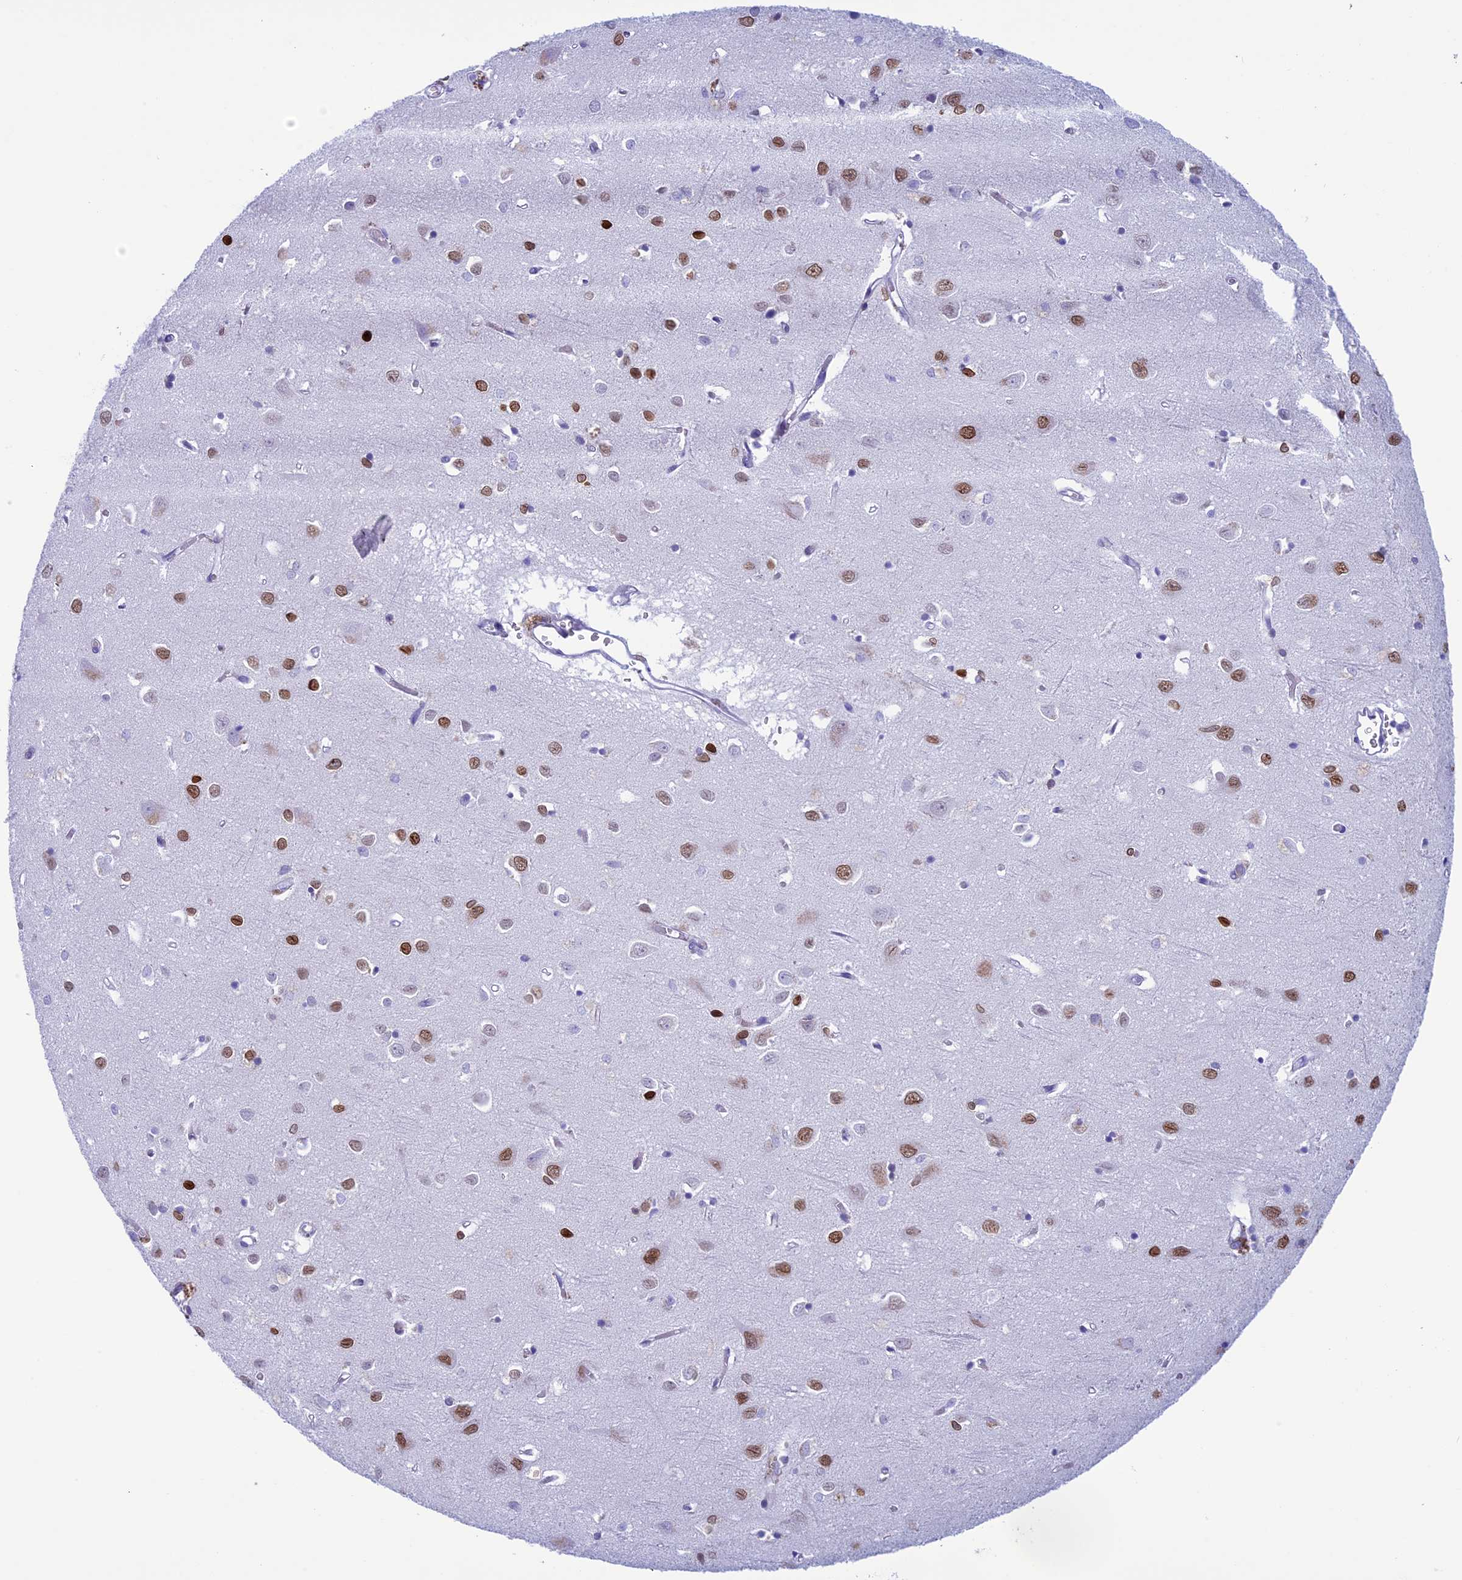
{"staining": {"intensity": "negative", "quantity": "none", "location": "none"}, "tissue": "cerebral cortex", "cell_type": "Endothelial cells", "image_type": "normal", "snomed": [{"axis": "morphology", "description": "Normal tissue, NOS"}, {"axis": "topography", "description": "Cerebral cortex"}], "caption": "This is an immunohistochemistry (IHC) photomicrograph of benign human cerebral cortex. There is no expression in endothelial cells.", "gene": "FAM169A", "patient": {"sex": "female", "age": 64}}